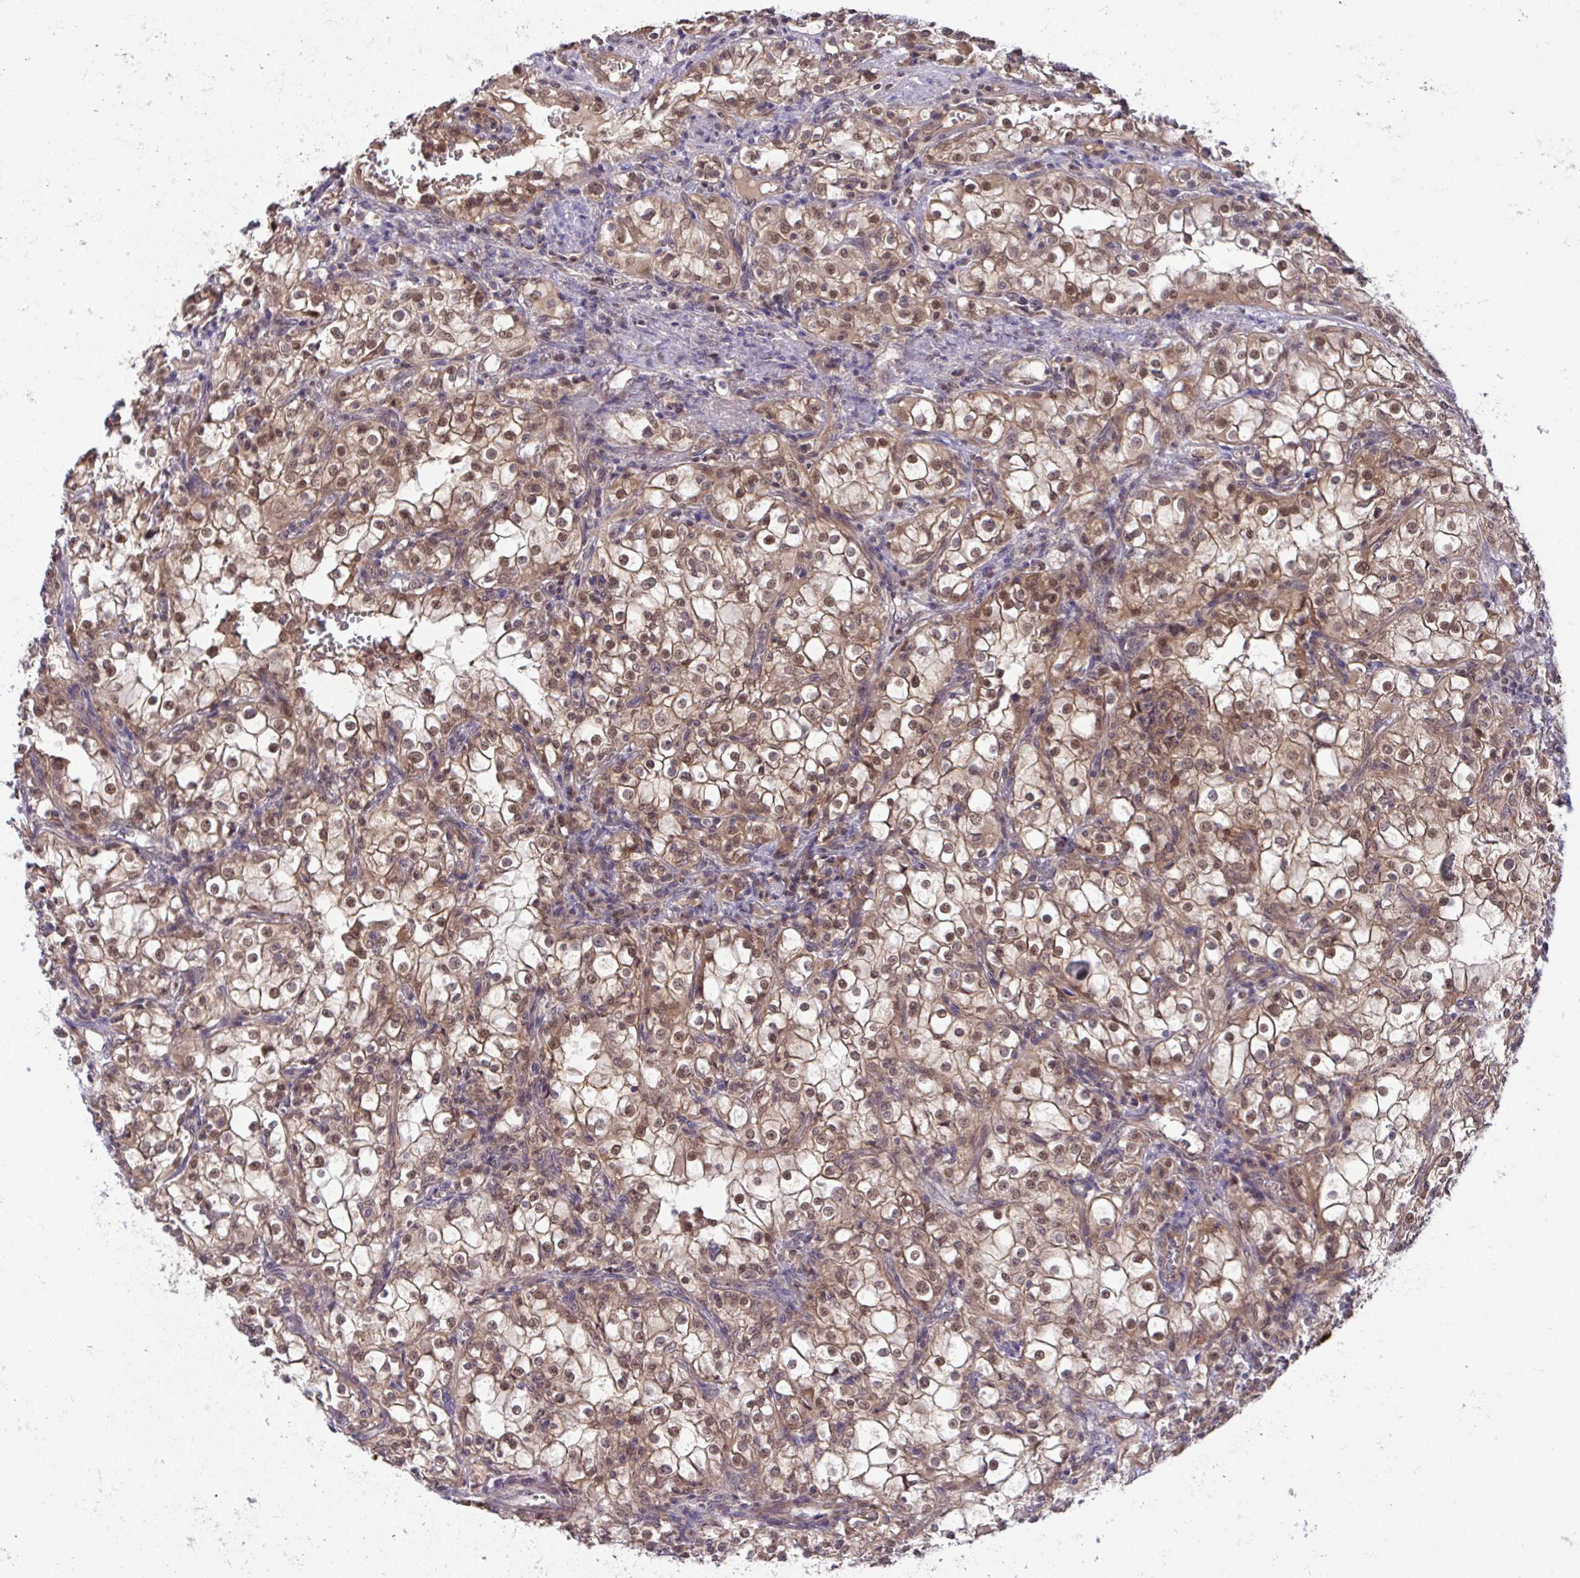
{"staining": {"intensity": "moderate", "quantity": ">75%", "location": "cytoplasmic/membranous,nuclear"}, "tissue": "renal cancer", "cell_type": "Tumor cells", "image_type": "cancer", "snomed": [{"axis": "morphology", "description": "Adenocarcinoma, NOS"}, {"axis": "topography", "description": "Kidney"}], "caption": "Immunohistochemistry histopathology image of human adenocarcinoma (renal) stained for a protein (brown), which reveals medium levels of moderate cytoplasmic/membranous and nuclear positivity in approximately >75% of tumor cells.", "gene": "C9orf64", "patient": {"sex": "female", "age": 74}}